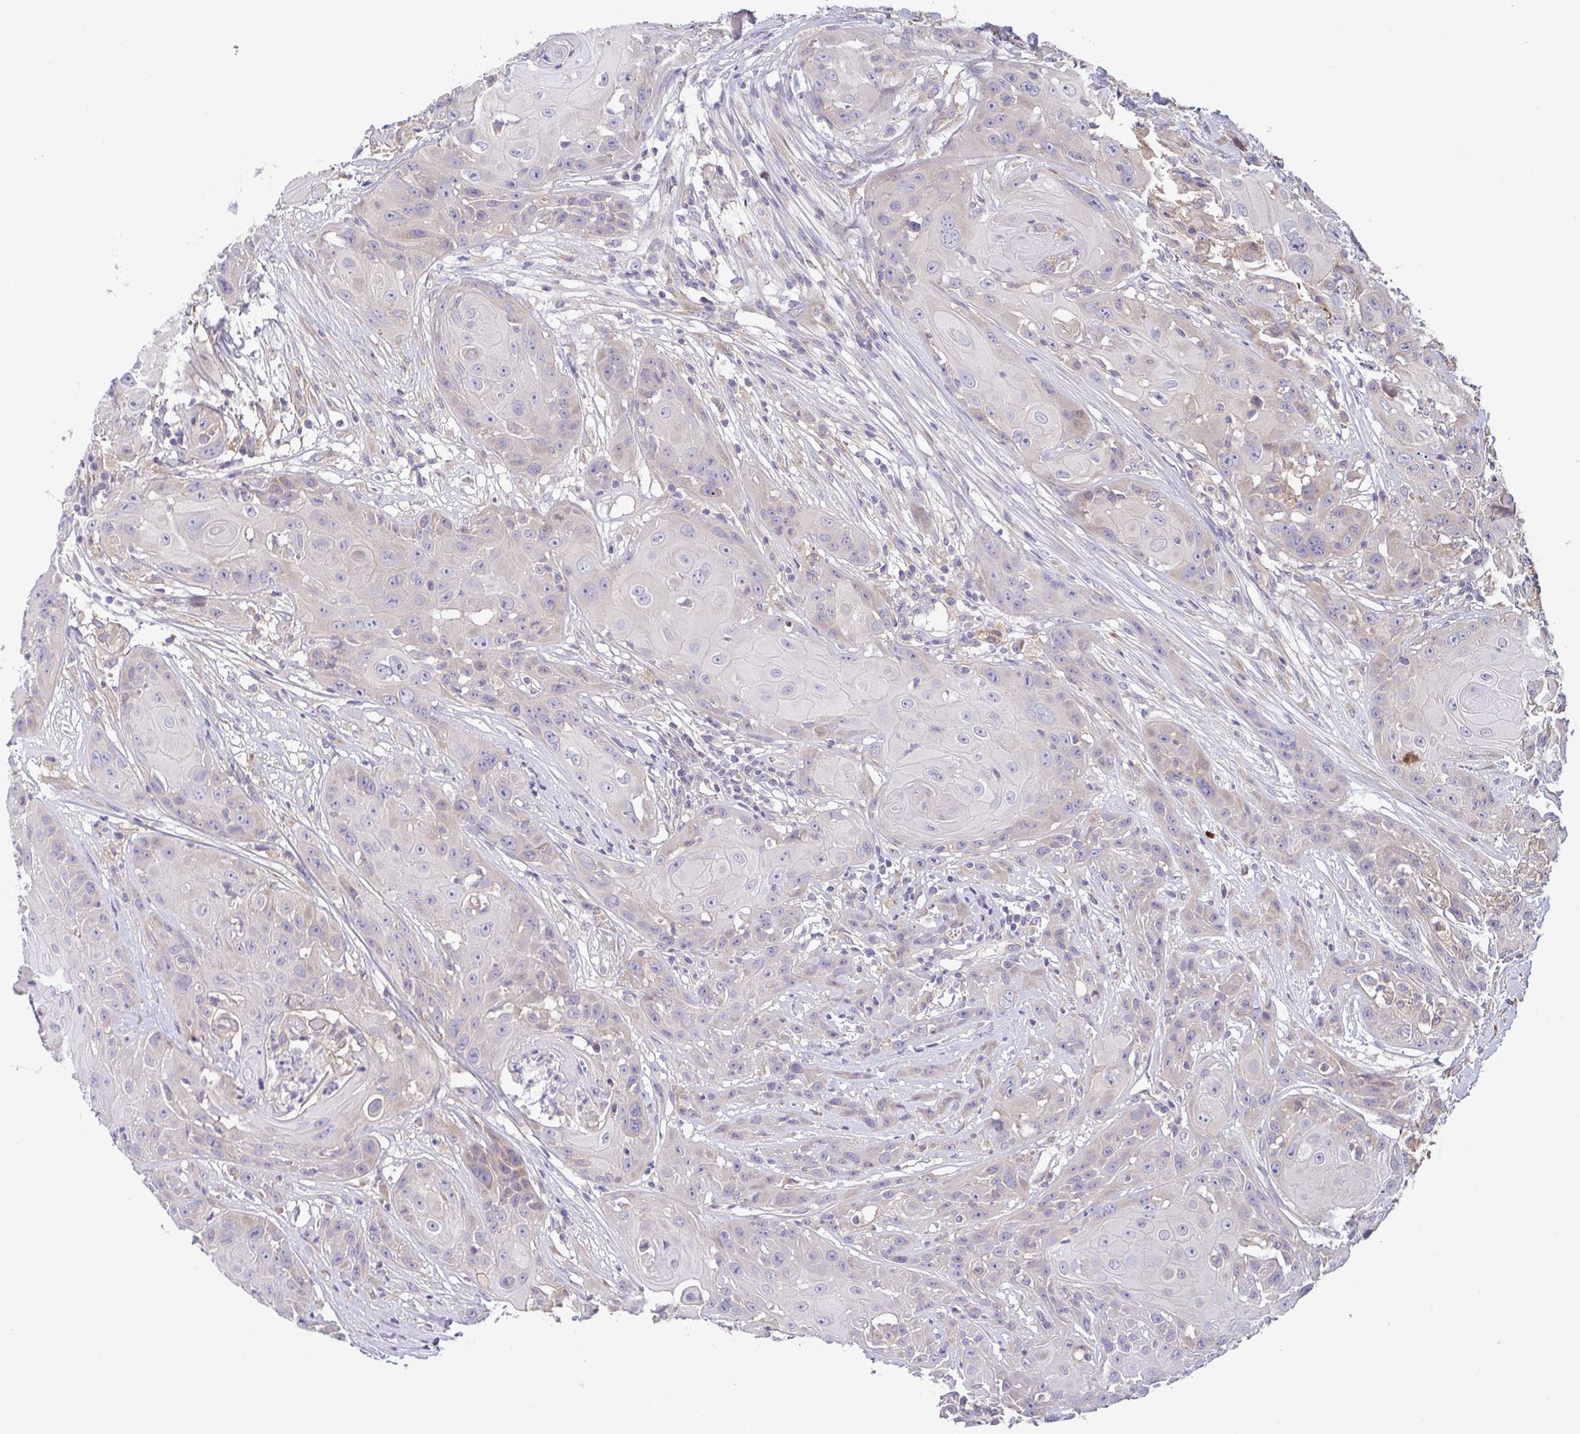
{"staining": {"intensity": "weak", "quantity": "<25%", "location": "cytoplasmic/membranous"}, "tissue": "head and neck cancer", "cell_type": "Tumor cells", "image_type": "cancer", "snomed": [{"axis": "morphology", "description": "Squamous cell carcinoma, NOS"}, {"axis": "topography", "description": "Skin"}, {"axis": "topography", "description": "Head-Neck"}], "caption": "The IHC micrograph has no significant positivity in tumor cells of squamous cell carcinoma (head and neck) tissue.", "gene": "LMF2", "patient": {"sex": "male", "age": 80}}